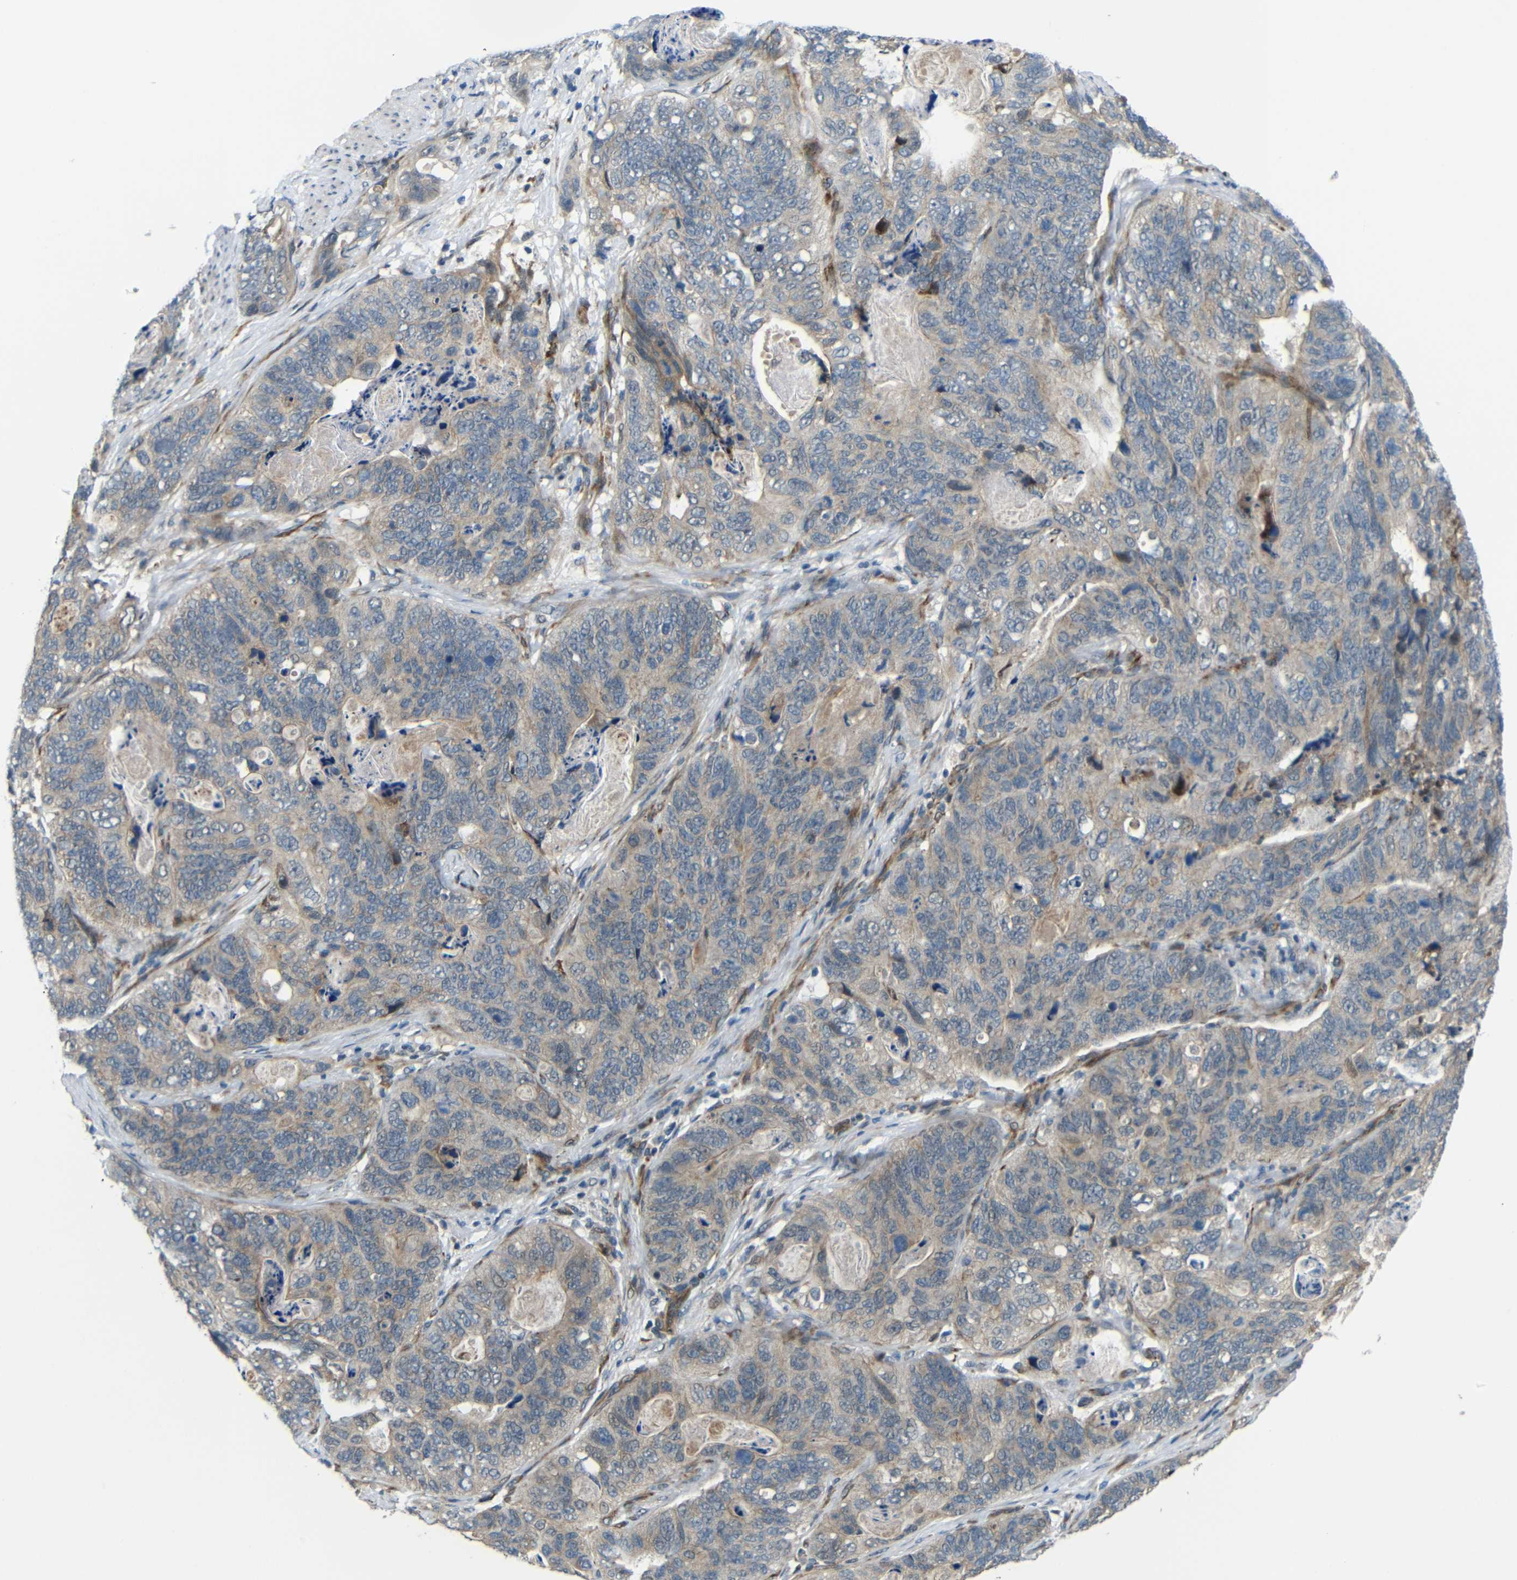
{"staining": {"intensity": "weak", "quantity": "25%-75%", "location": "cytoplasmic/membranous"}, "tissue": "stomach cancer", "cell_type": "Tumor cells", "image_type": "cancer", "snomed": [{"axis": "morphology", "description": "Adenocarcinoma, NOS"}, {"axis": "topography", "description": "Stomach"}], "caption": "Protein staining reveals weak cytoplasmic/membranous staining in approximately 25%-75% of tumor cells in stomach cancer. Immunohistochemistry stains the protein in brown and the nuclei are stained blue.", "gene": "SYDE1", "patient": {"sex": "female", "age": 89}}